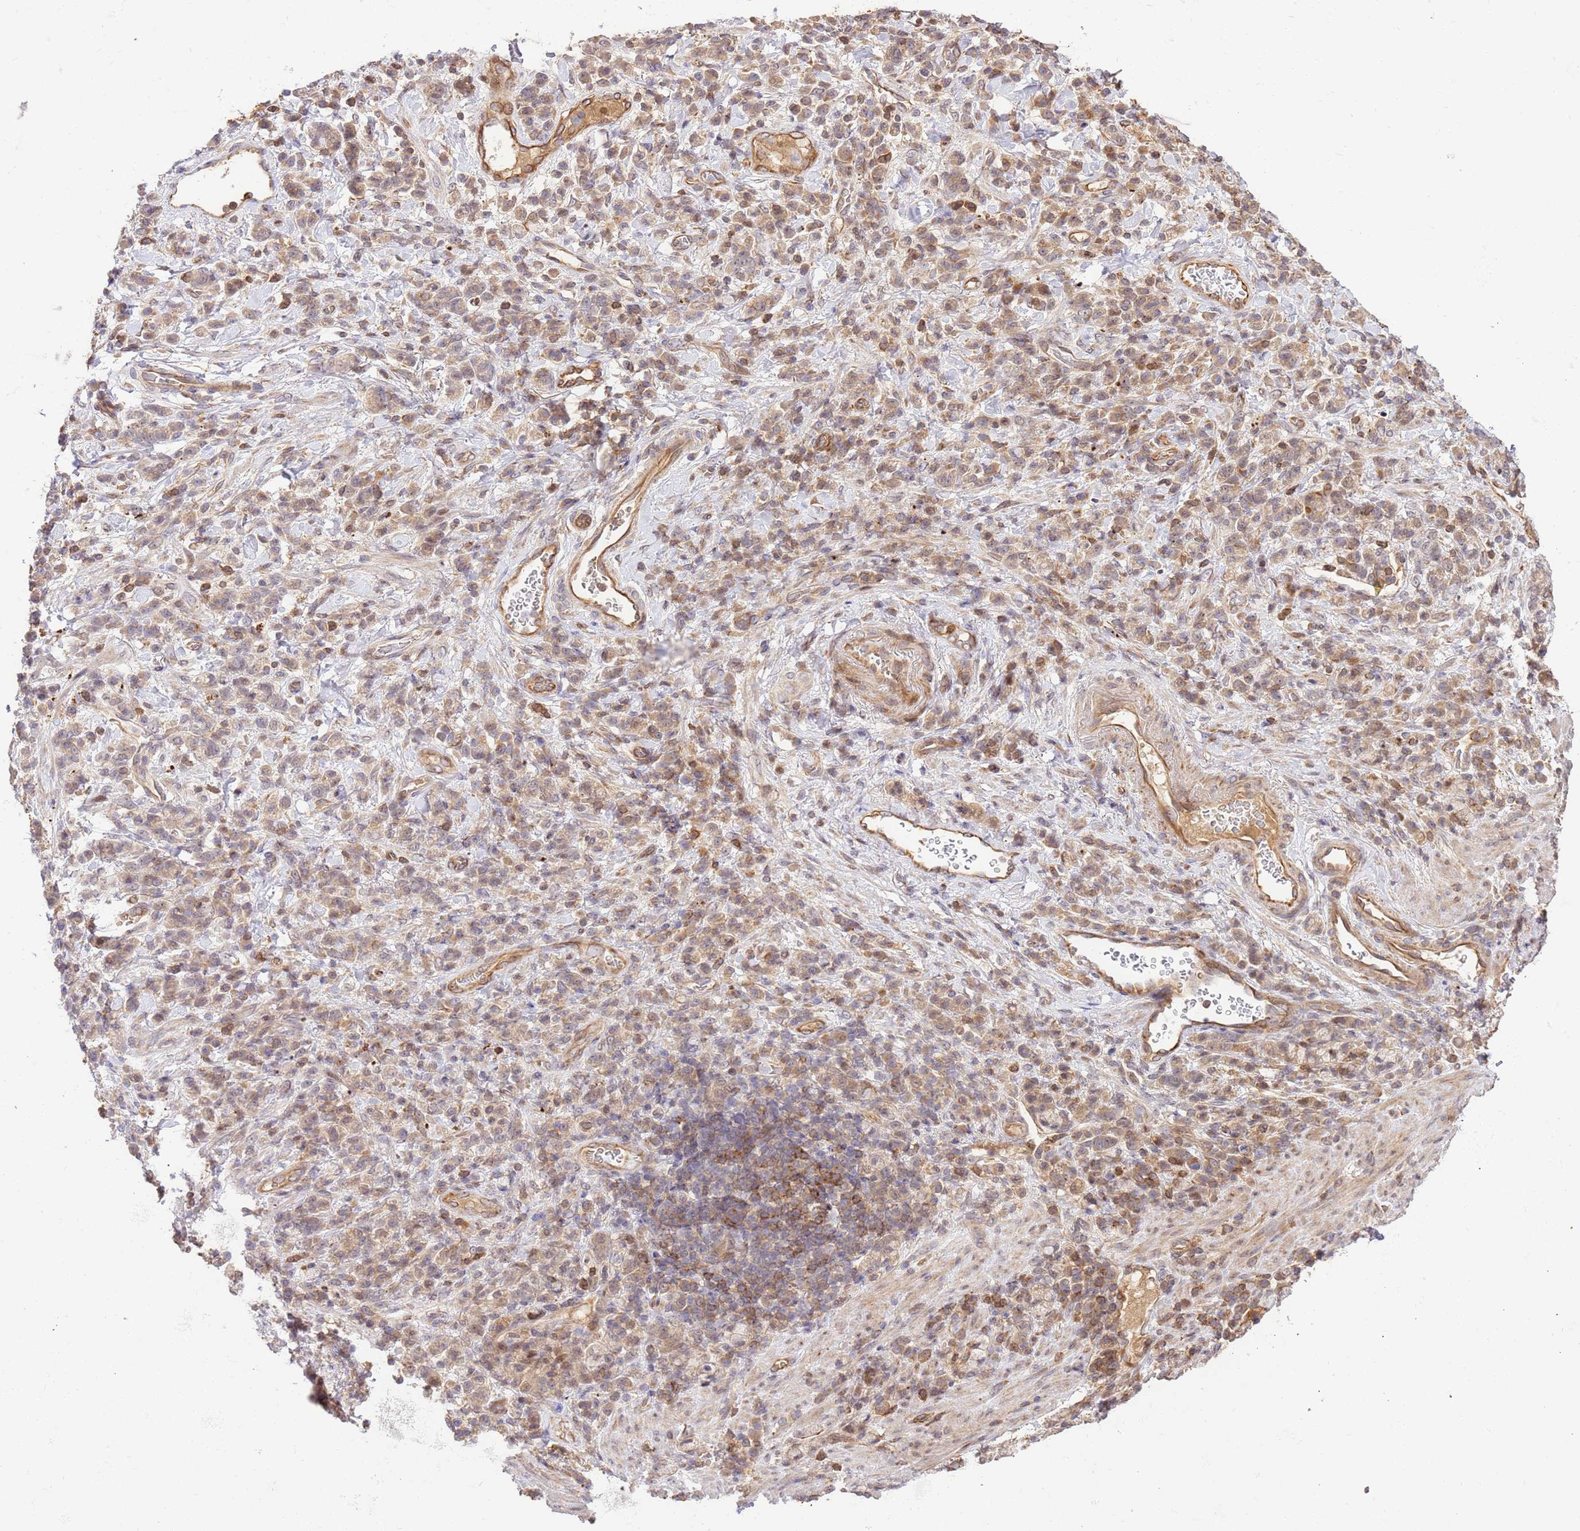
{"staining": {"intensity": "weak", "quantity": ">75%", "location": "cytoplasmic/membranous"}, "tissue": "stomach cancer", "cell_type": "Tumor cells", "image_type": "cancer", "snomed": [{"axis": "morphology", "description": "Adenocarcinoma, NOS"}, {"axis": "topography", "description": "Stomach"}], "caption": "Weak cytoplasmic/membranous protein expression is appreciated in about >75% of tumor cells in stomach cancer (adenocarcinoma).", "gene": "KATNAL2", "patient": {"sex": "male", "age": 77}}